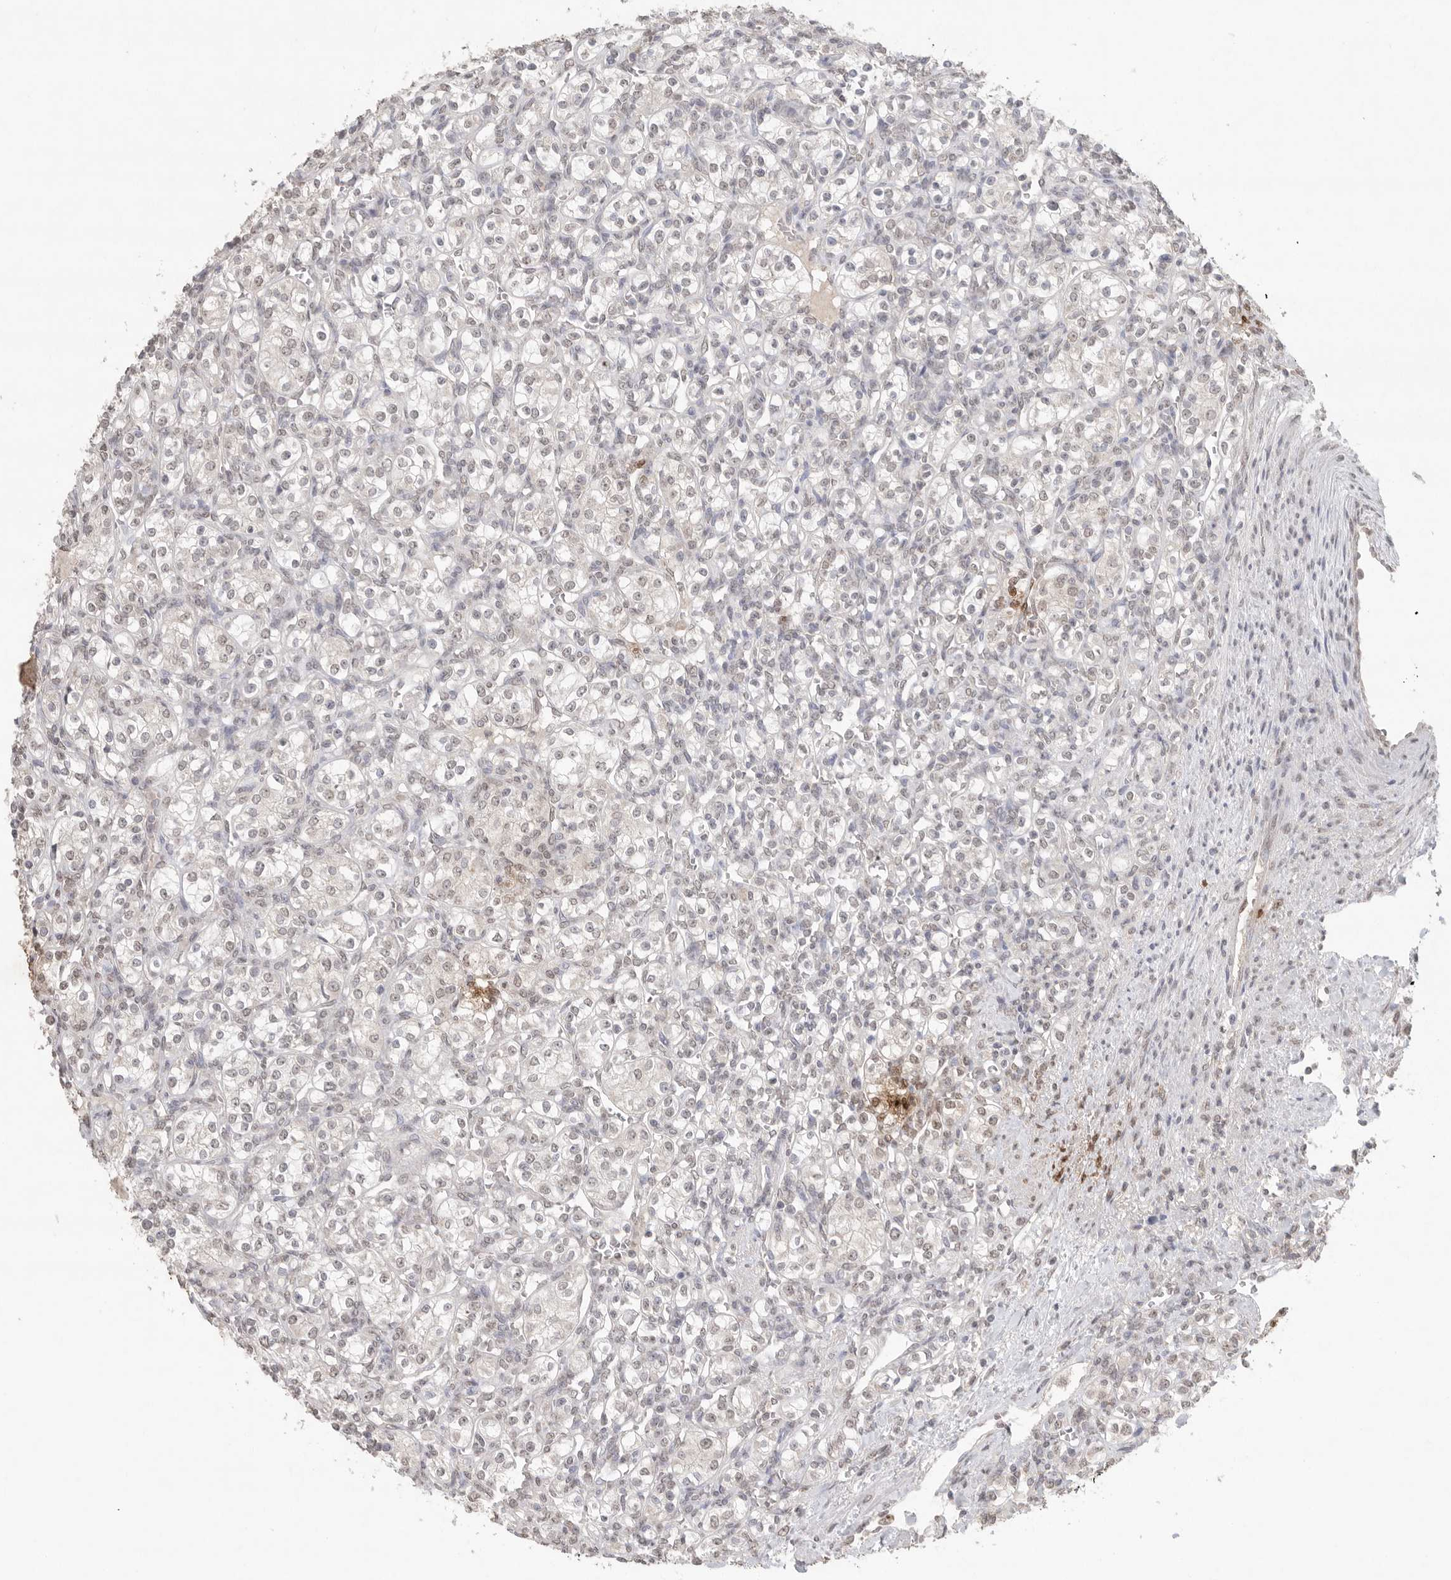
{"staining": {"intensity": "weak", "quantity": "<25%", "location": "nuclear"}, "tissue": "renal cancer", "cell_type": "Tumor cells", "image_type": "cancer", "snomed": [{"axis": "morphology", "description": "Adenocarcinoma, NOS"}, {"axis": "topography", "description": "Kidney"}], "caption": "The image displays no significant positivity in tumor cells of renal cancer (adenocarcinoma). The staining was performed using DAB (3,3'-diaminobenzidine) to visualize the protein expression in brown, while the nuclei were stained in blue with hematoxylin (Magnification: 20x).", "gene": "KLK5", "patient": {"sex": "male", "age": 77}}